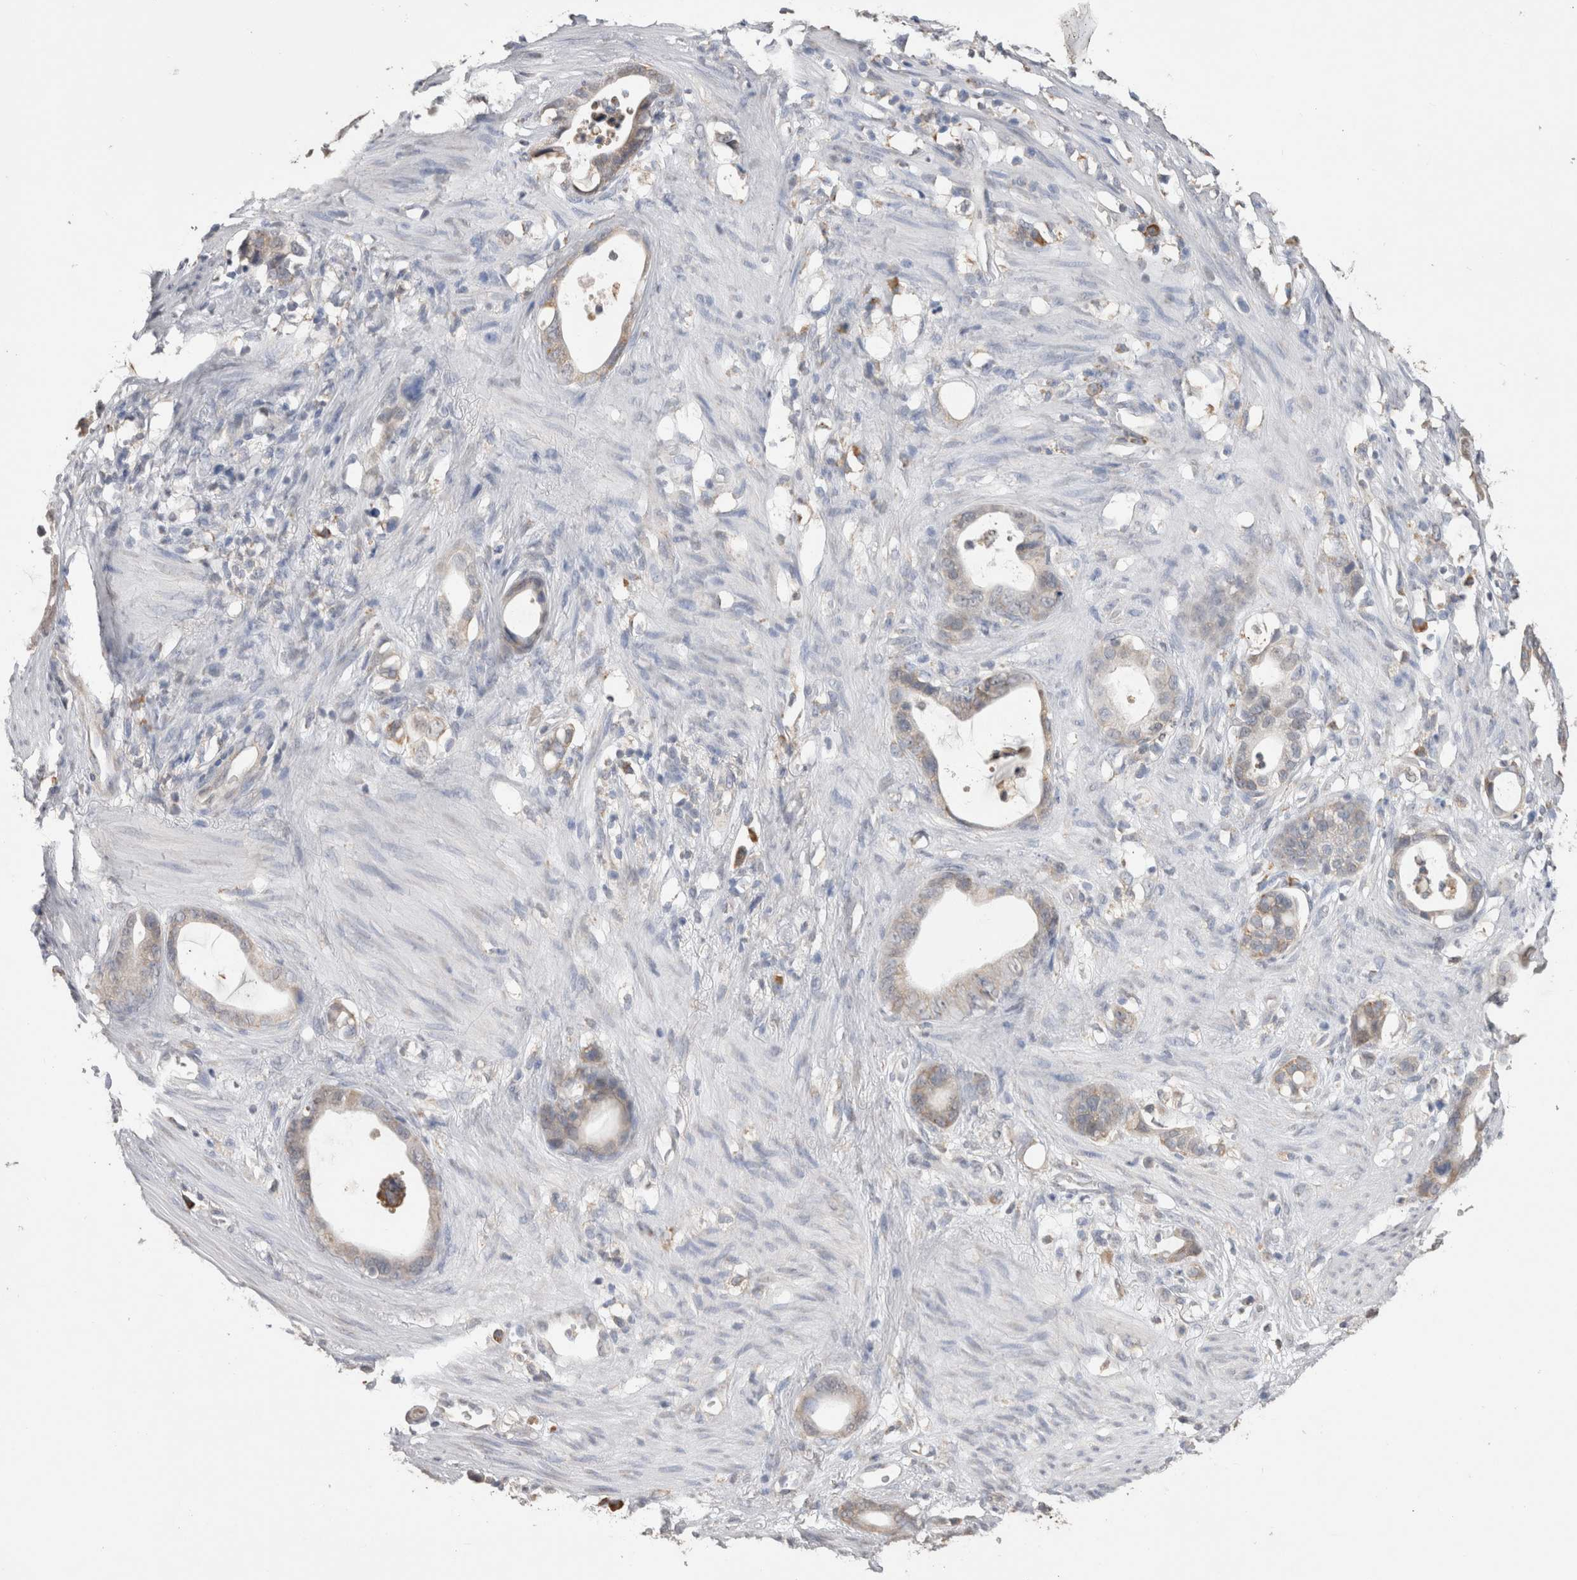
{"staining": {"intensity": "weak", "quantity": "<25%", "location": "cytoplasmic/membranous"}, "tissue": "stomach cancer", "cell_type": "Tumor cells", "image_type": "cancer", "snomed": [{"axis": "morphology", "description": "Adenocarcinoma, NOS"}, {"axis": "topography", "description": "Stomach"}], "caption": "There is no significant staining in tumor cells of stomach cancer. (IHC, brightfield microscopy, high magnification).", "gene": "NOMO1", "patient": {"sex": "female", "age": 75}}